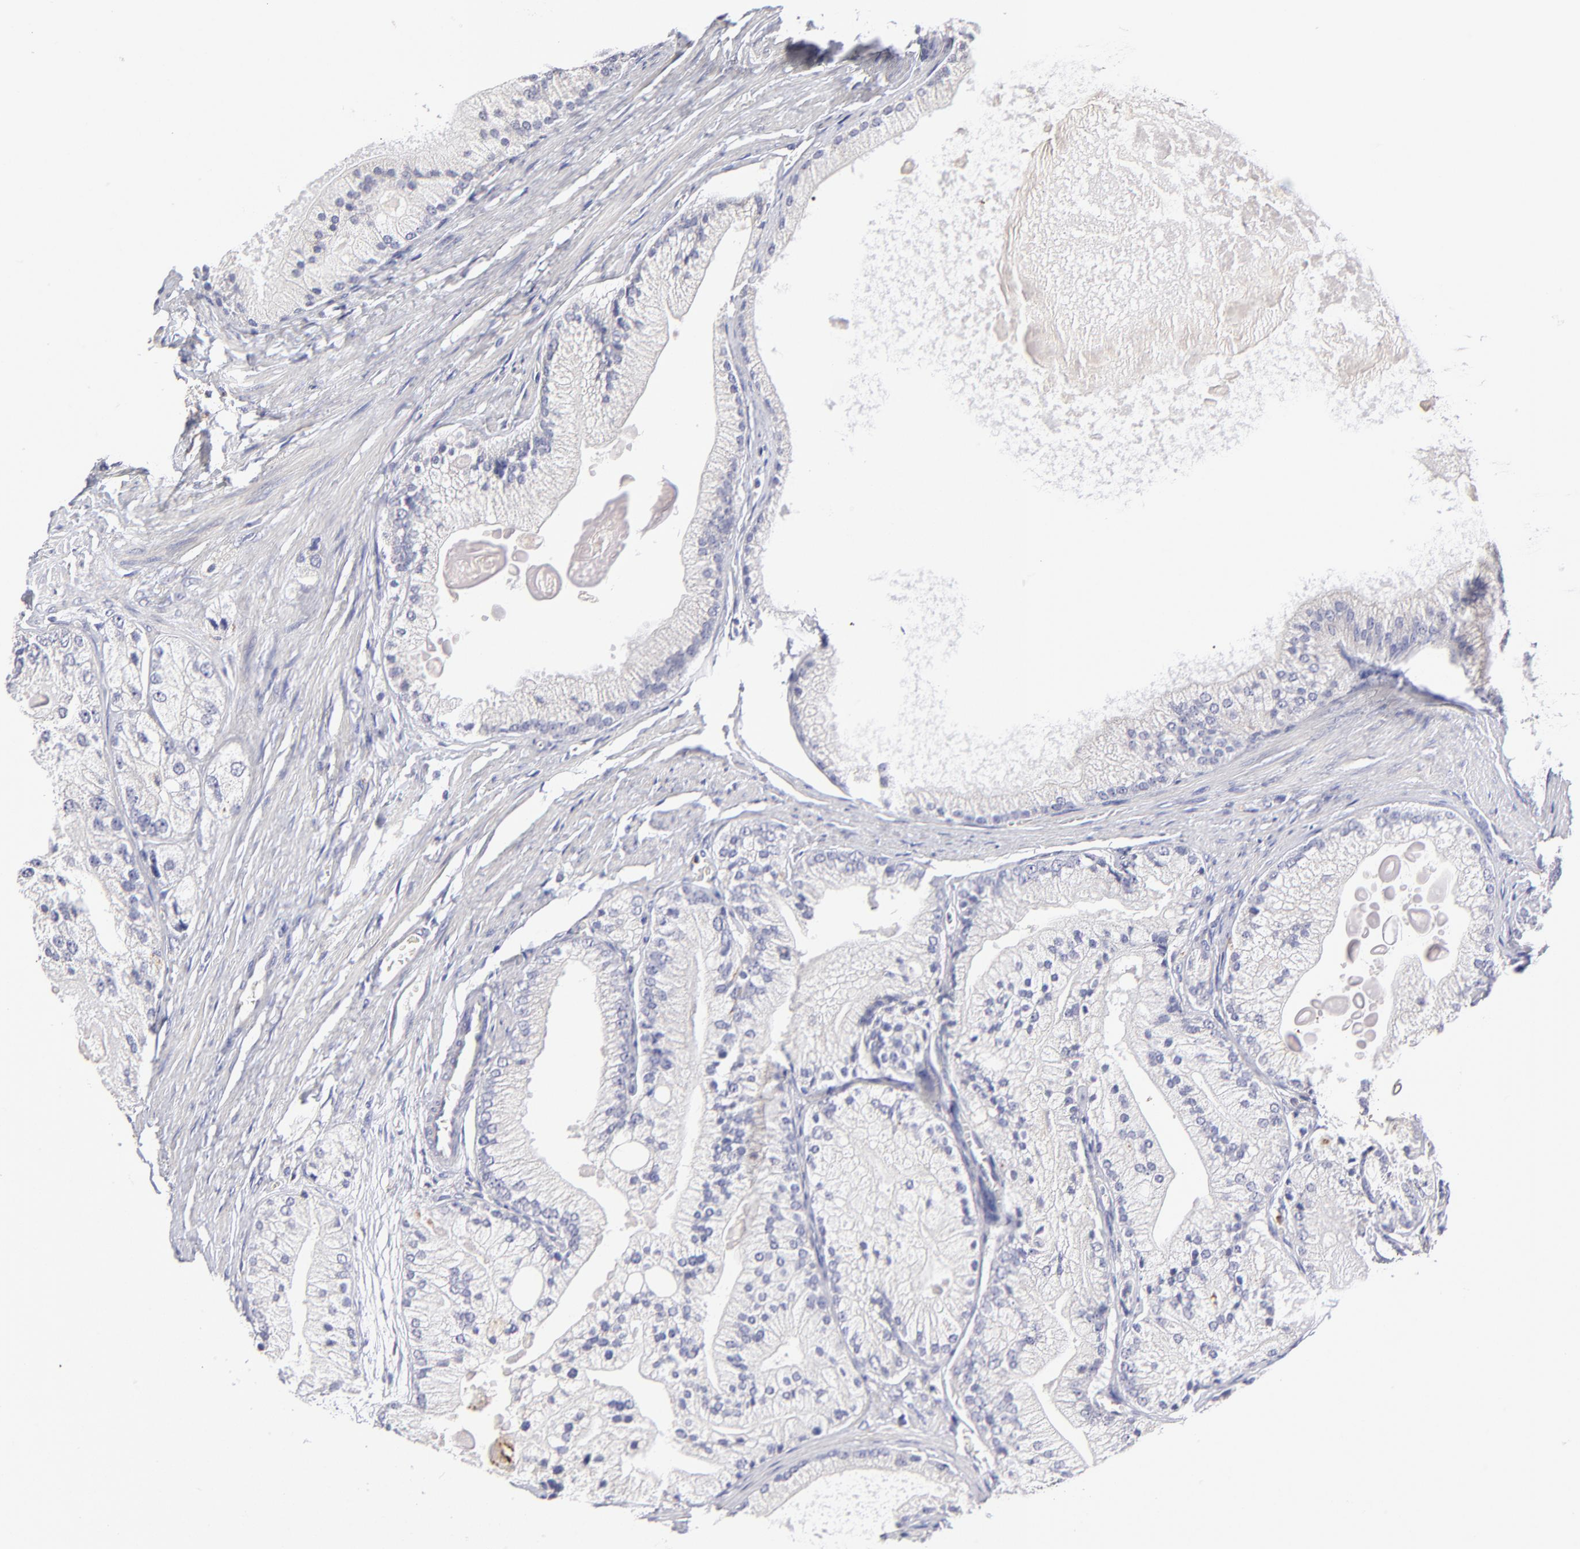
{"staining": {"intensity": "negative", "quantity": "none", "location": "none"}, "tissue": "prostate cancer", "cell_type": "Tumor cells", "image_type": "cancer", "snomed": [{"axis": "morphology", "description": "Adenocarcinoma, Low grade"}, {"axis": "topography", "description": "Prostate"}], "caption": "This is an IHC photomicrograph of prostate cancer (adenocarcinoma (low-grade)). There is no staining in tumor cells.", "gene": "GCSAM", "patient": {"sex": "male", "age": 69}}